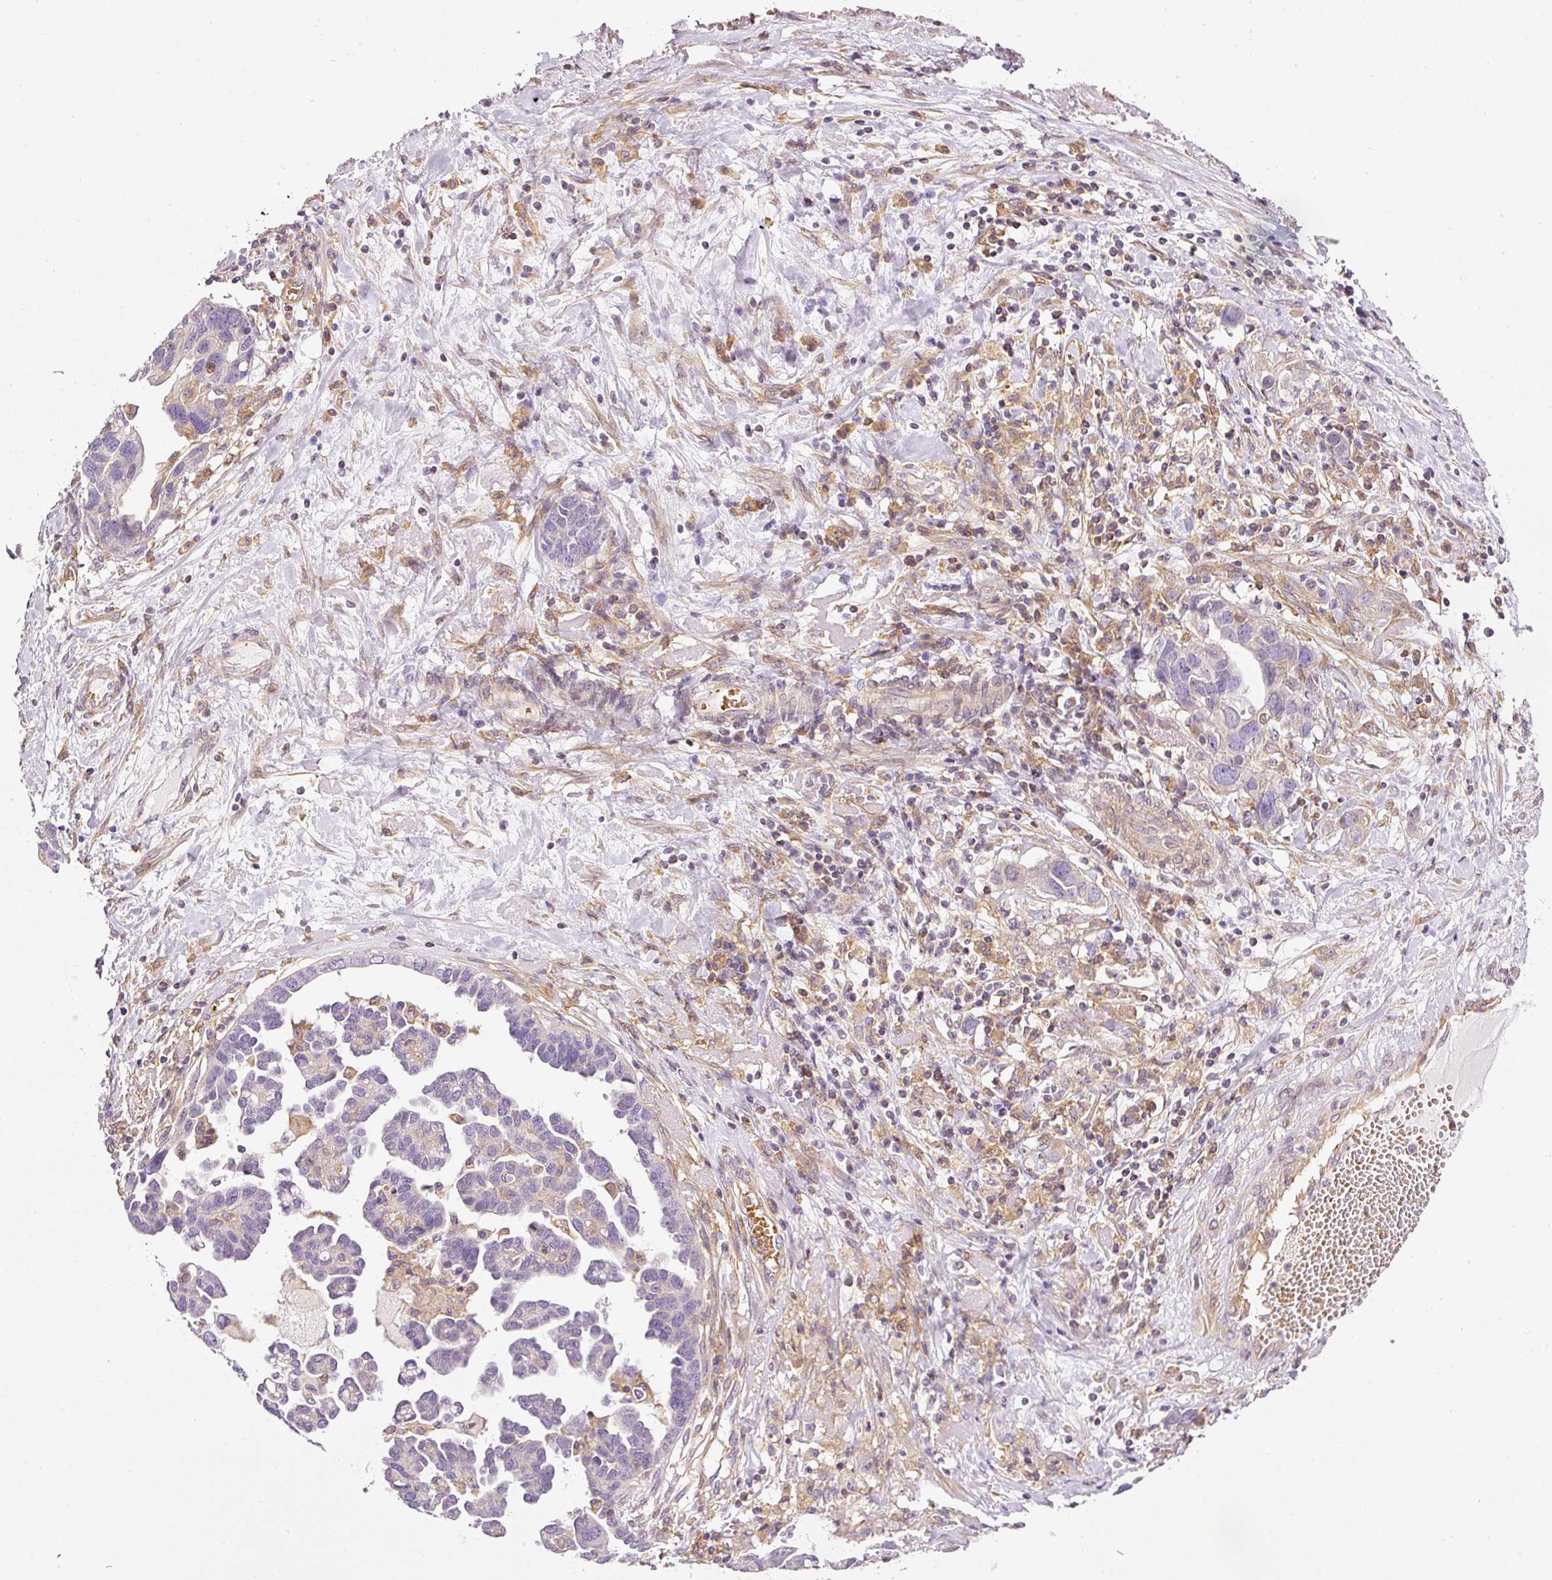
{"staining": {"intensity": "negative", "quantity": "none", "location": "none"}, "tissue": "ovarian cancer", "cell_type": "Tumor cells", "image_type": "cancer", "snomed": [{"axis": "morphology", "description": "Cystadenocarcinoma, serous, NOS"}, {"axis": "topography", "description": "Ovary"}], "caption": "Protein analysis of ovarian cancer exhibits no significant expression in tumor cells.", "gene": "TBC1D2B", "patient": {"sex": "female", "age": 54}}